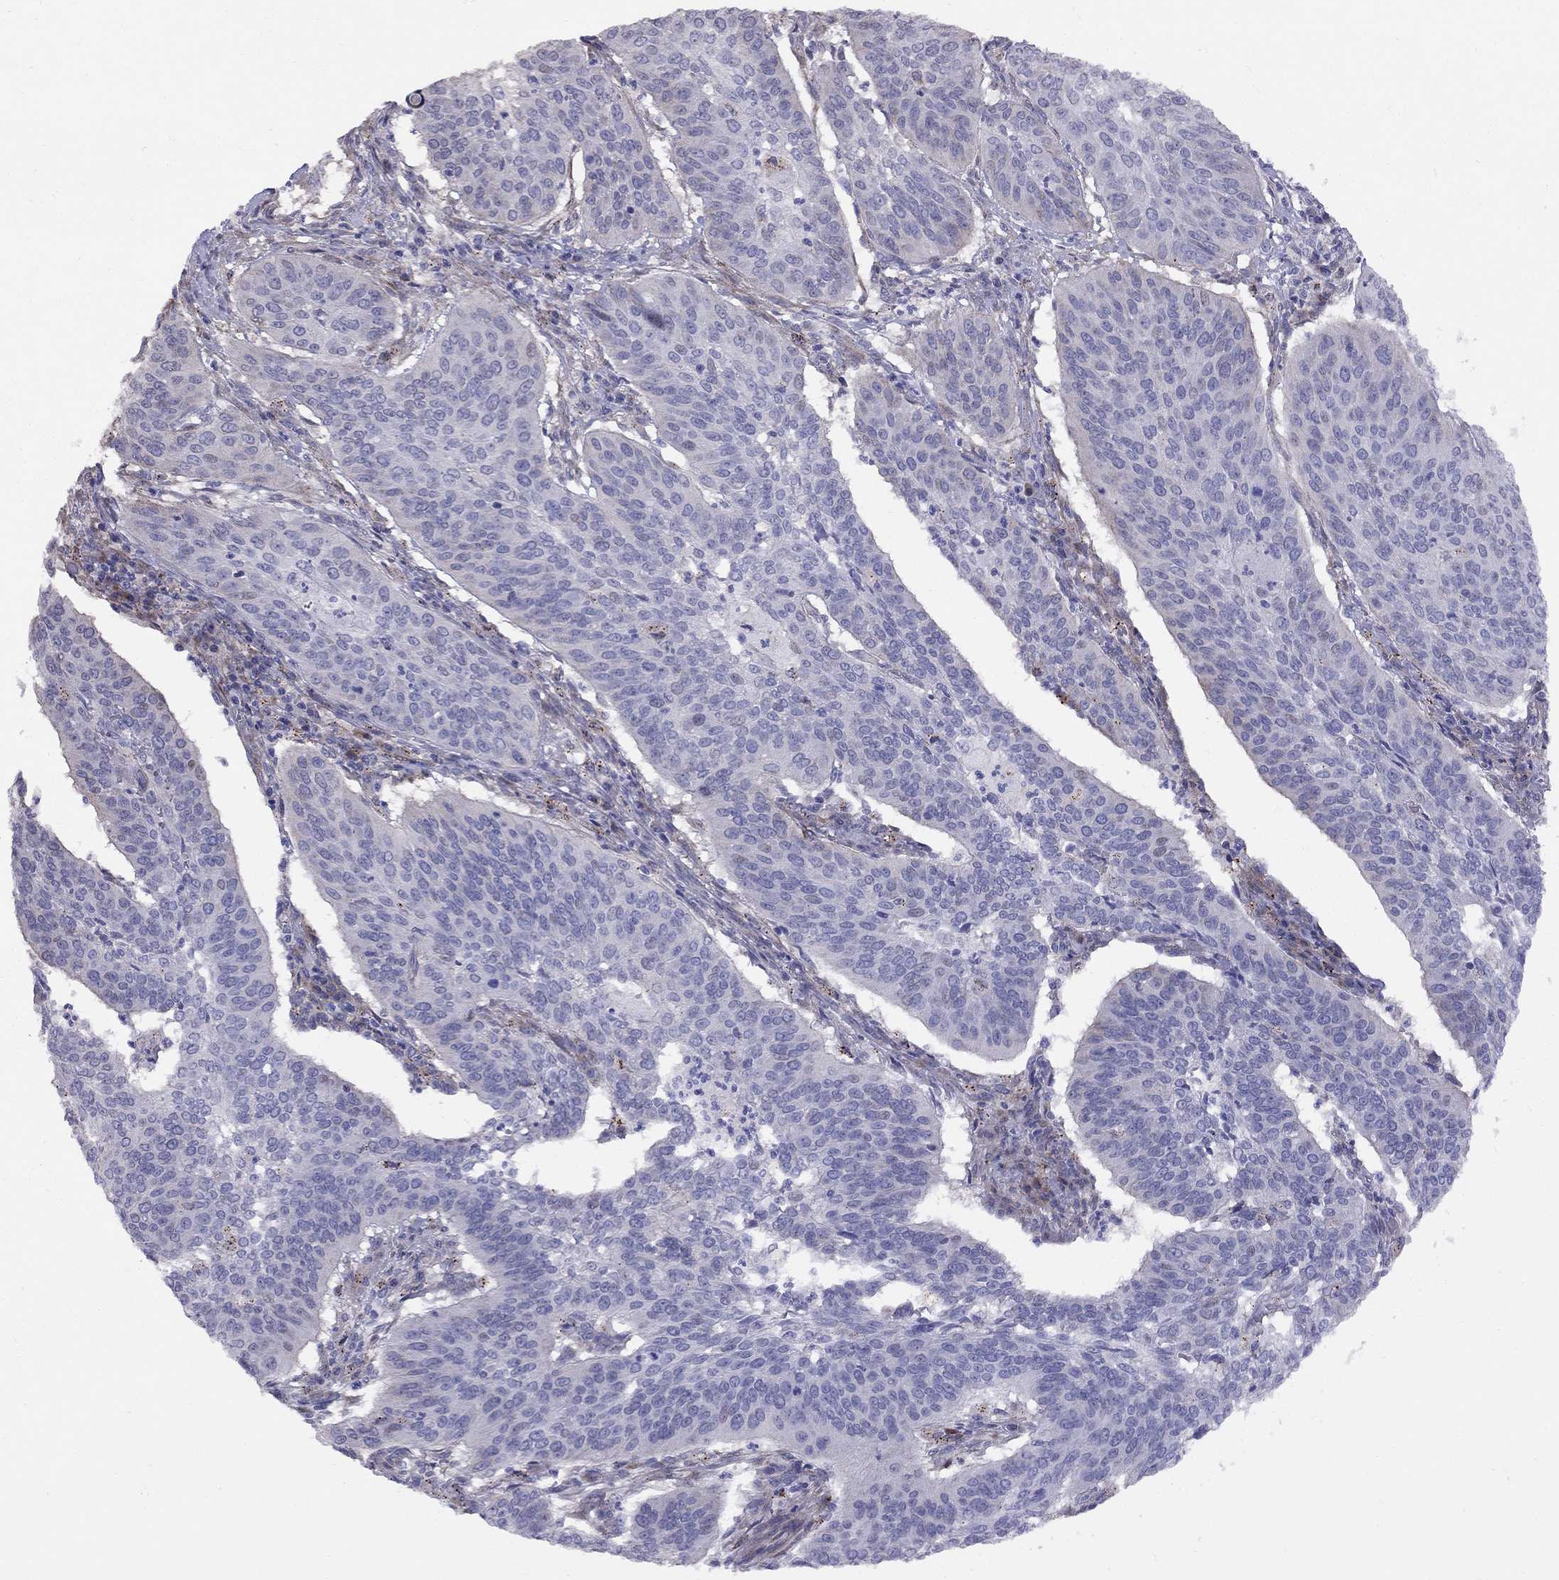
{"staining": {"intensity": "negative", "quantity": "none", "location": "none"}, "tissue": "cervical cancer", "cell_type": "Tumor cells", "image_type": "cancer", "snomed": [{"axis": "morphology", "description": "Normal tissue, NOS"}, {"axis": "morphology", "description": "Squamous cell carcinoma, NOS"}, {"axis": "topography", "description": "Cervix"}], "caption": "Tumor cells are negative for brown protein staining in cervical cancer (squamous cell carcinoma). (DAB immunohistochemistry (IHC), high magnification).", "gene": "MAGEB4", "patient": {"sex": "female", "age": 39}}